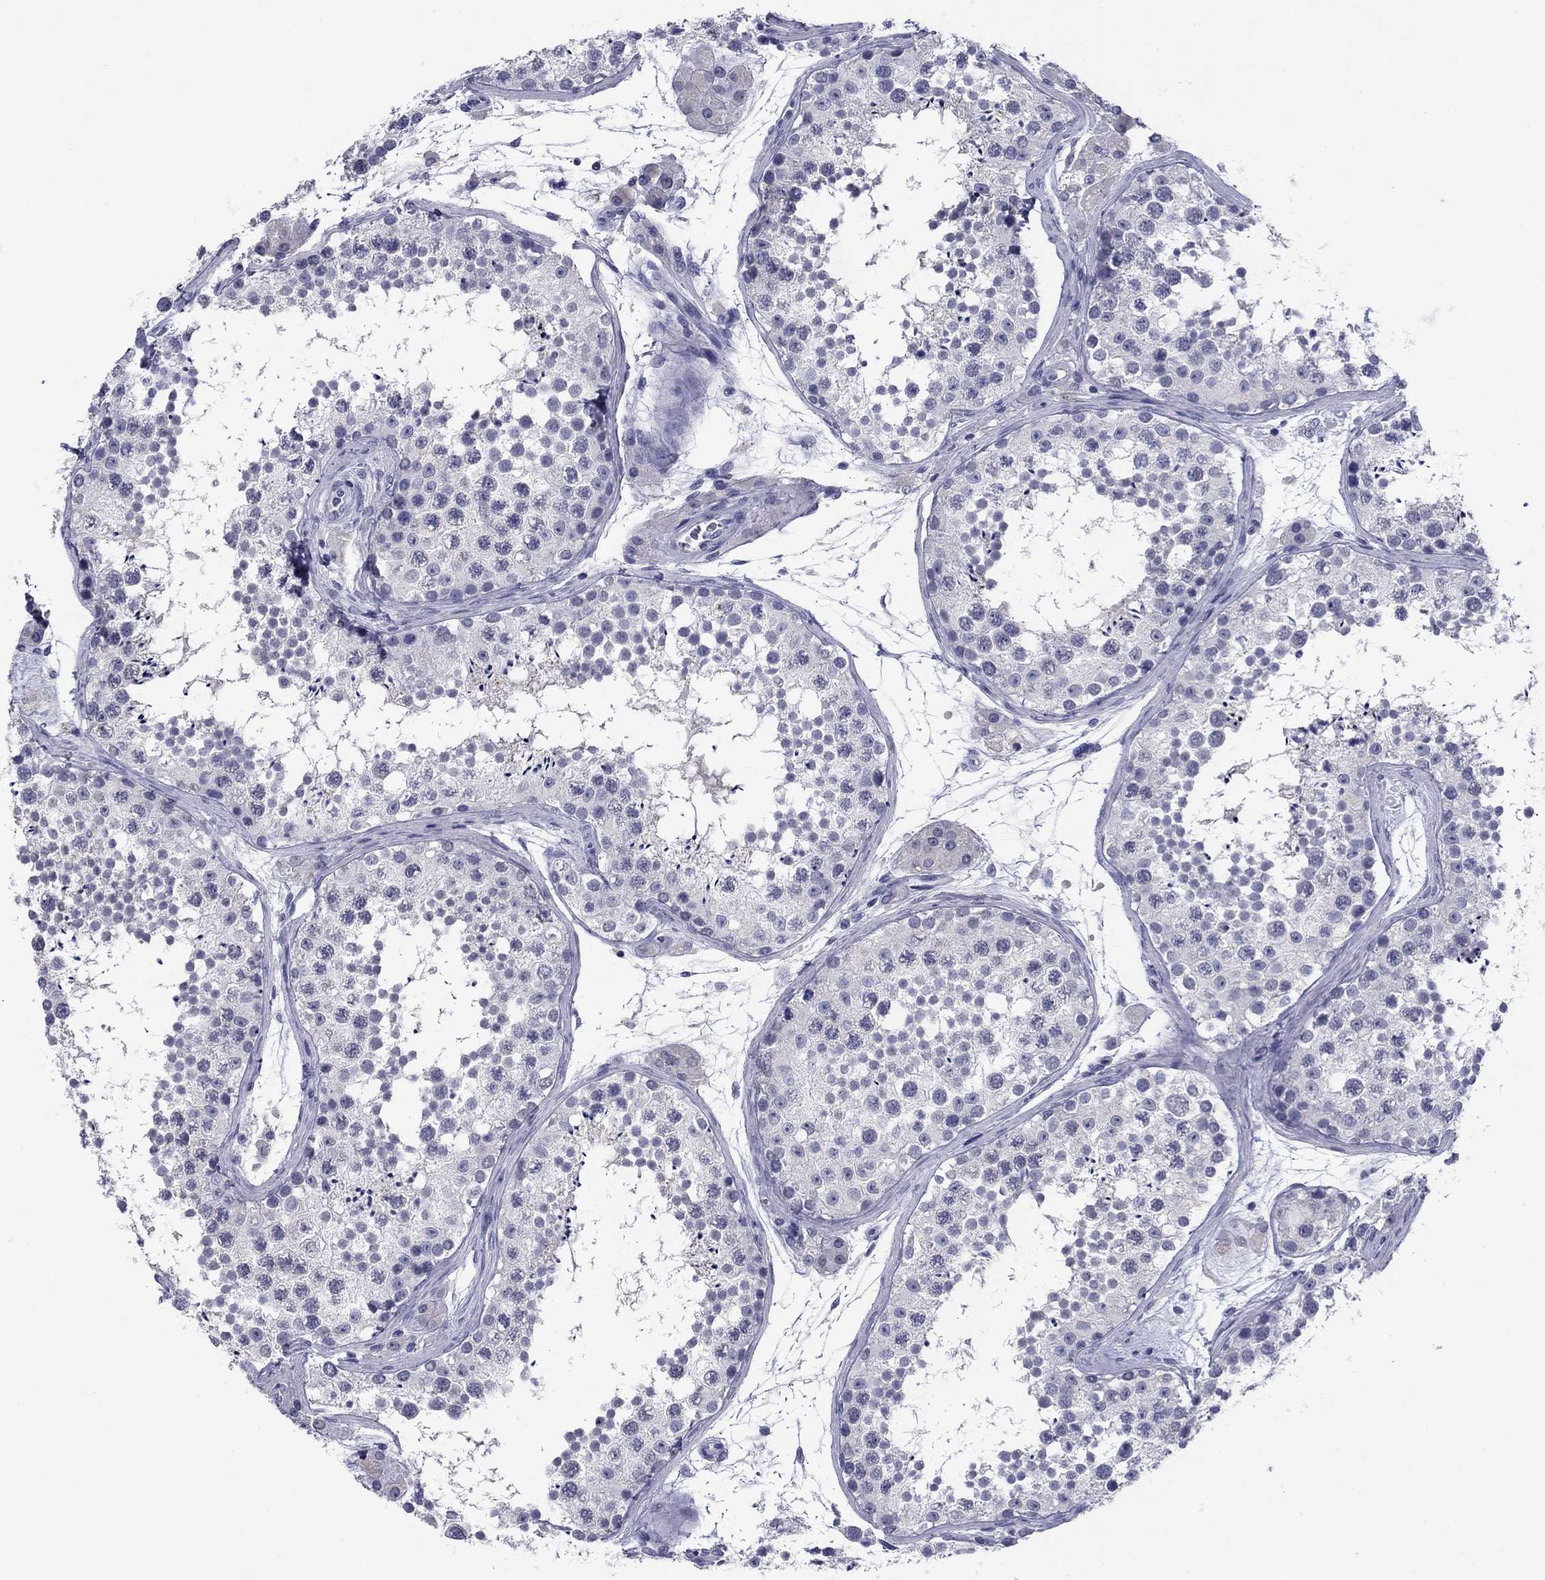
{"staining": {"intensity": "negative", "quantity": "none", "location": "none"}, "tissue": "testis", "cell_type": "Cells in seminiferous ducts", "image_type": "normal", "snomed": [{"axis": "morphology", "description": "Normal tissue, NOS"}, {"axis": "topography", "description": "Testis"}], "caption": "Immunohistochemistry (IHC) photomicrograph of unremarkable testis: testis stained with DAB (3,3'-diaminobenzidine) displays no significant protein positivity in cells in seminiferous ducts.", "gene": "HAO1", "patient": {"sex": "male", "age": 41}}